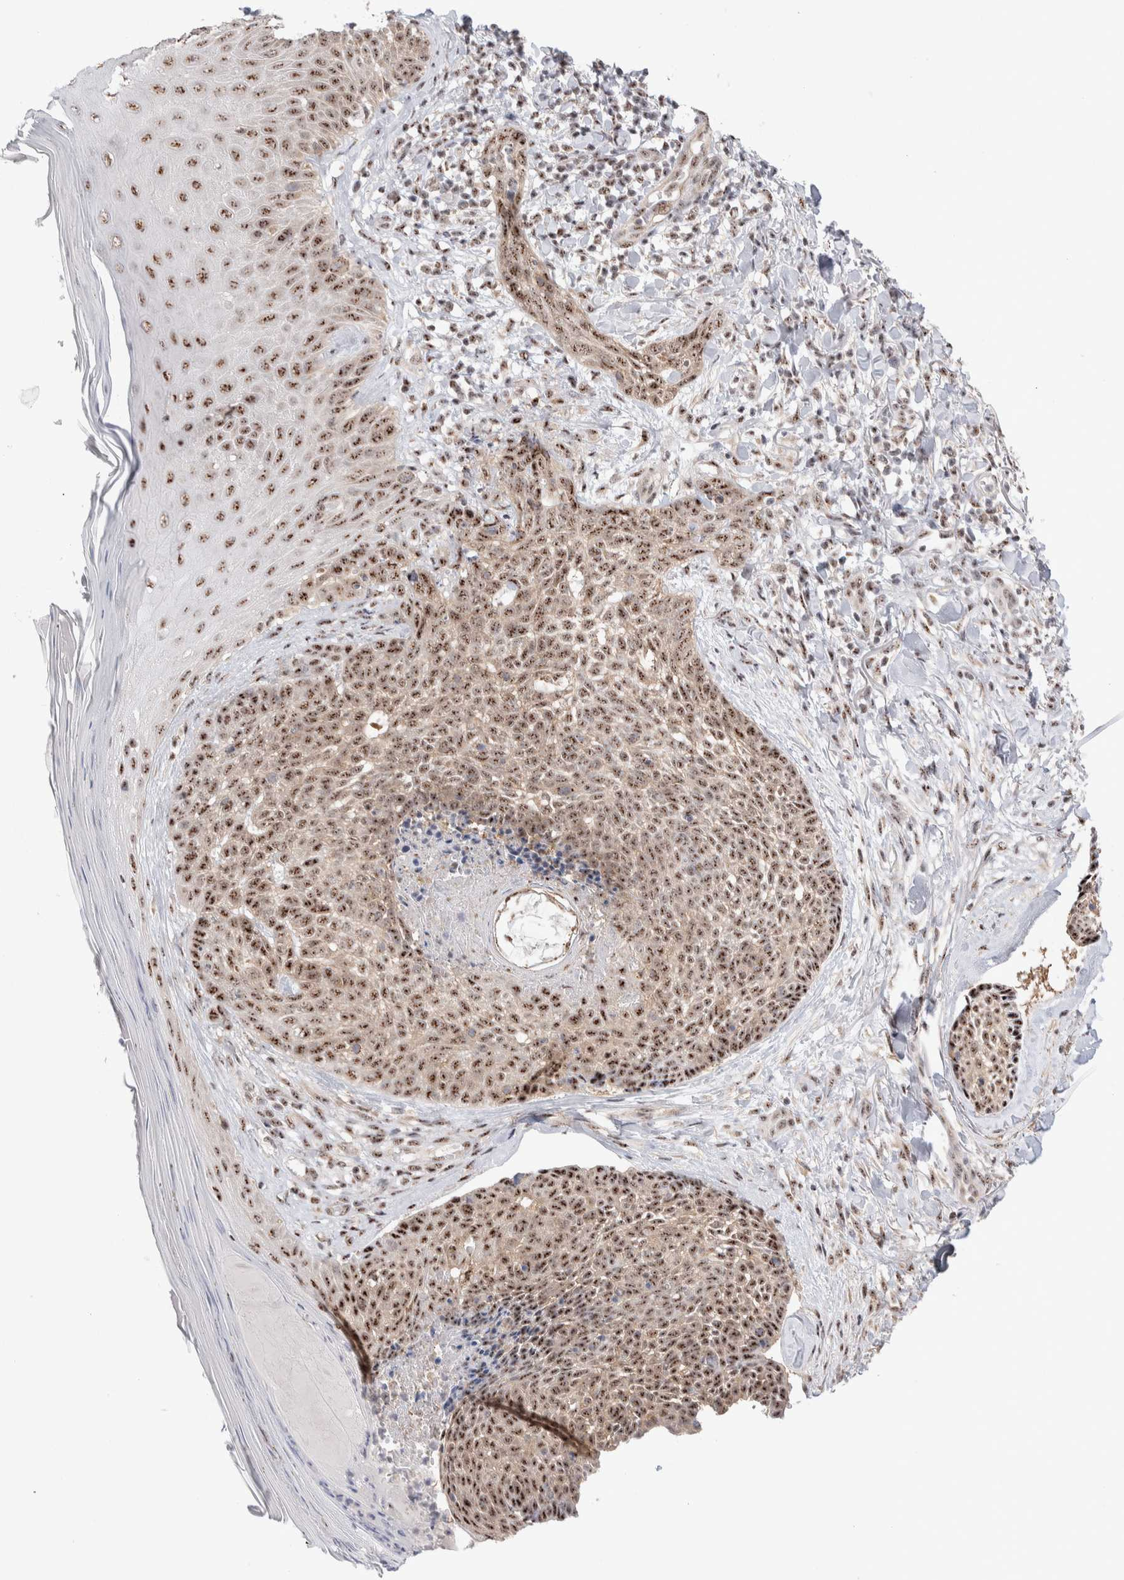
{"staining": {"intensity": "moderate", "quantity": ">75%", "location": "nuclear"}, "tissue": "skin cancer", "cell_type": "Tumor cells", "image_type": "cancer", "snomed": [{"axis": "morphology", "description": "Normal tissue, NOS"}, {"axis": "morphology", "description": "Basal cell carcinoma"}, {"axis": "topography", "description": "Skin"}], "caption": "Skin basal cell carcinoma tissue shows moderate nuclear expression in approximately >75% of tumor cells", "gene": "ZNF695", "patient": {"sex": "male", "age": 67}}